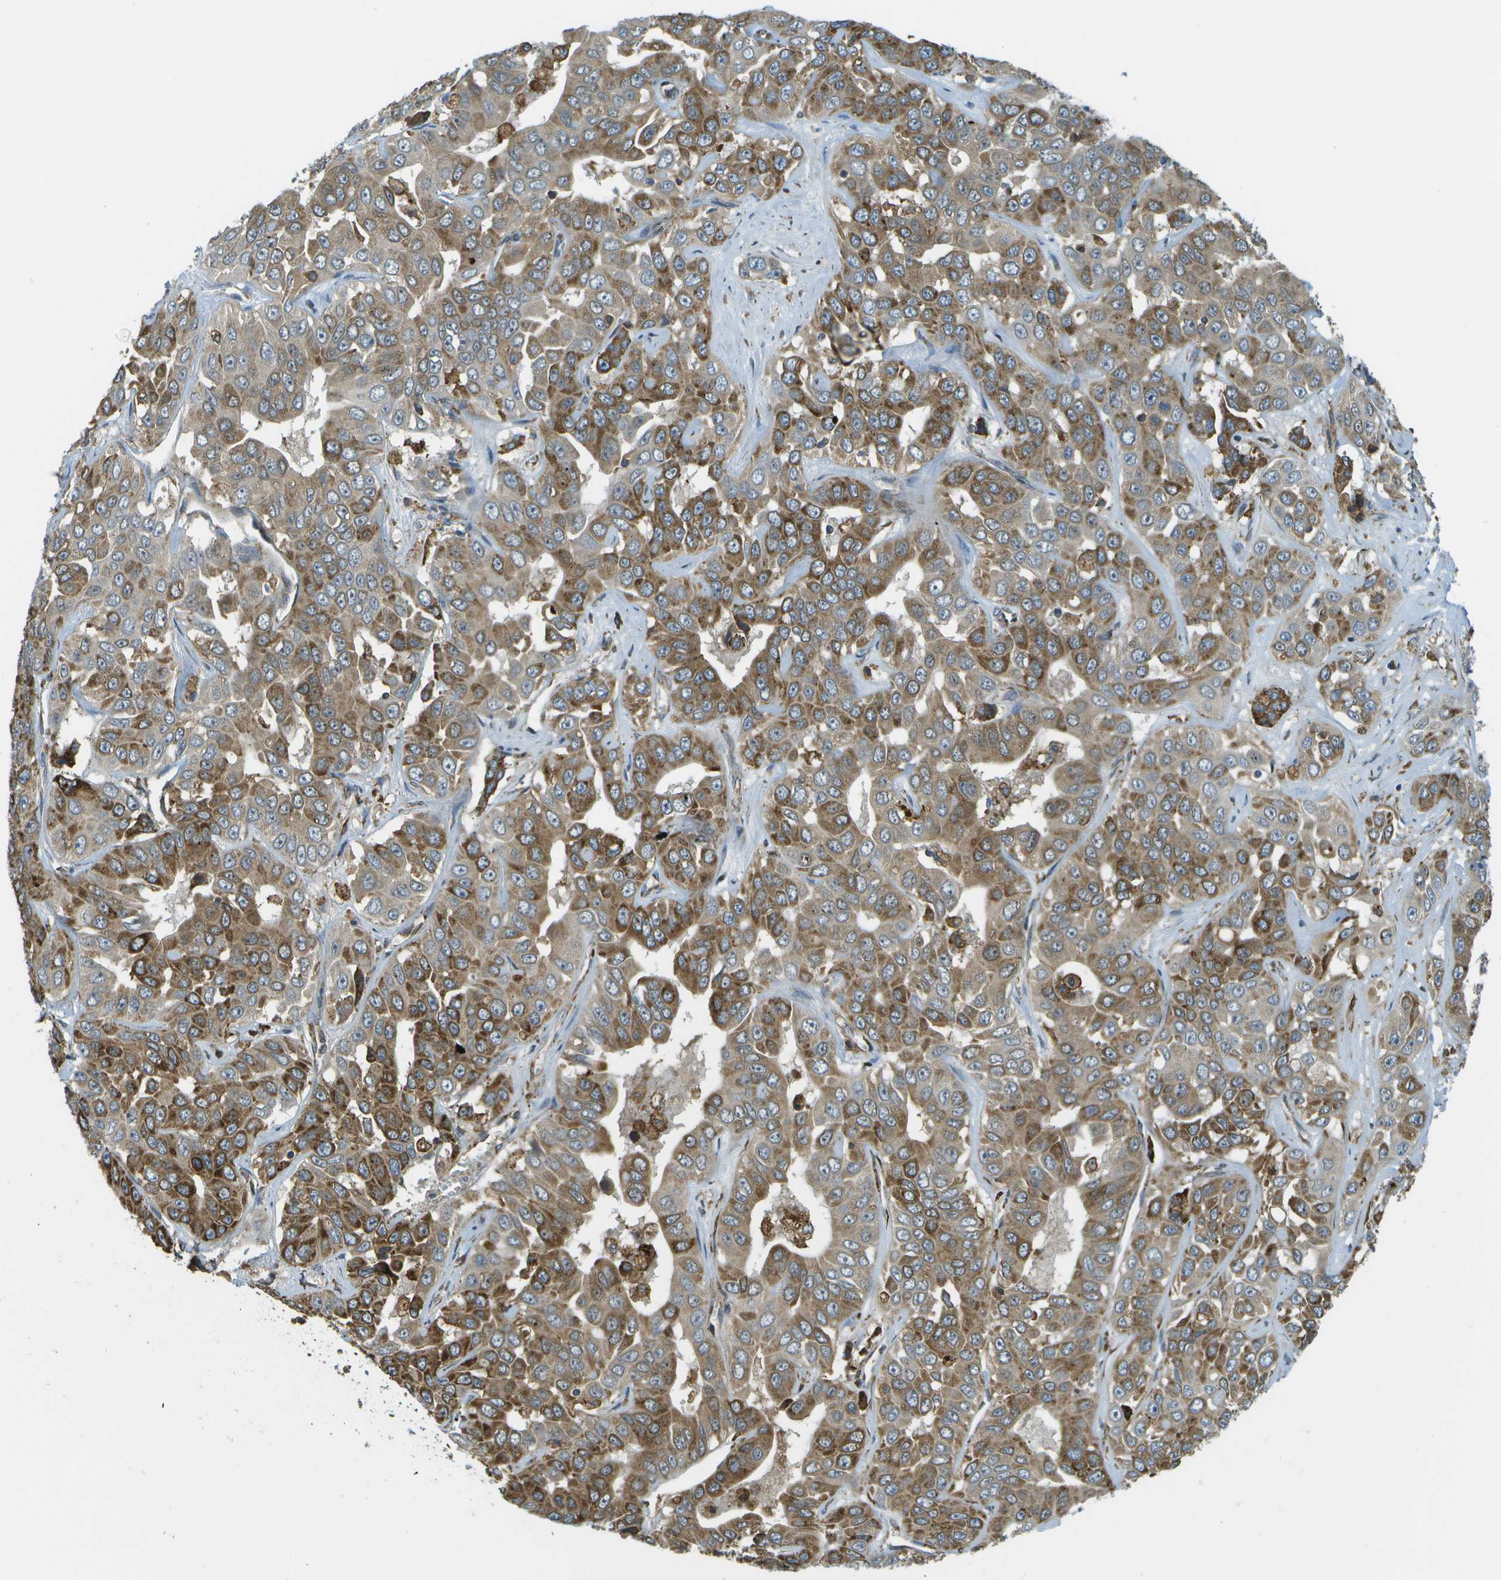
{"staining": {"intensity": "moderate", "quantity": ">75%", "location": "cytoplasmic/membranous"}, "tissue": "liver cancer", "cell_type": "Tumor cells", "image_type": "cancer", "snomed": [{"axis": "morphology", "description": "Cholangiocarcinoma"}, {"axis": "topography", "description": "Liver"}], "caption": "Moderate cytoplasmic/membranous staining for a protein is seen in approximately >75% of tumor cells of cholangiocarcinoma (liver) using IHC.", "gene": "USP30", "patient": {"sex": "female", "age": 52}}